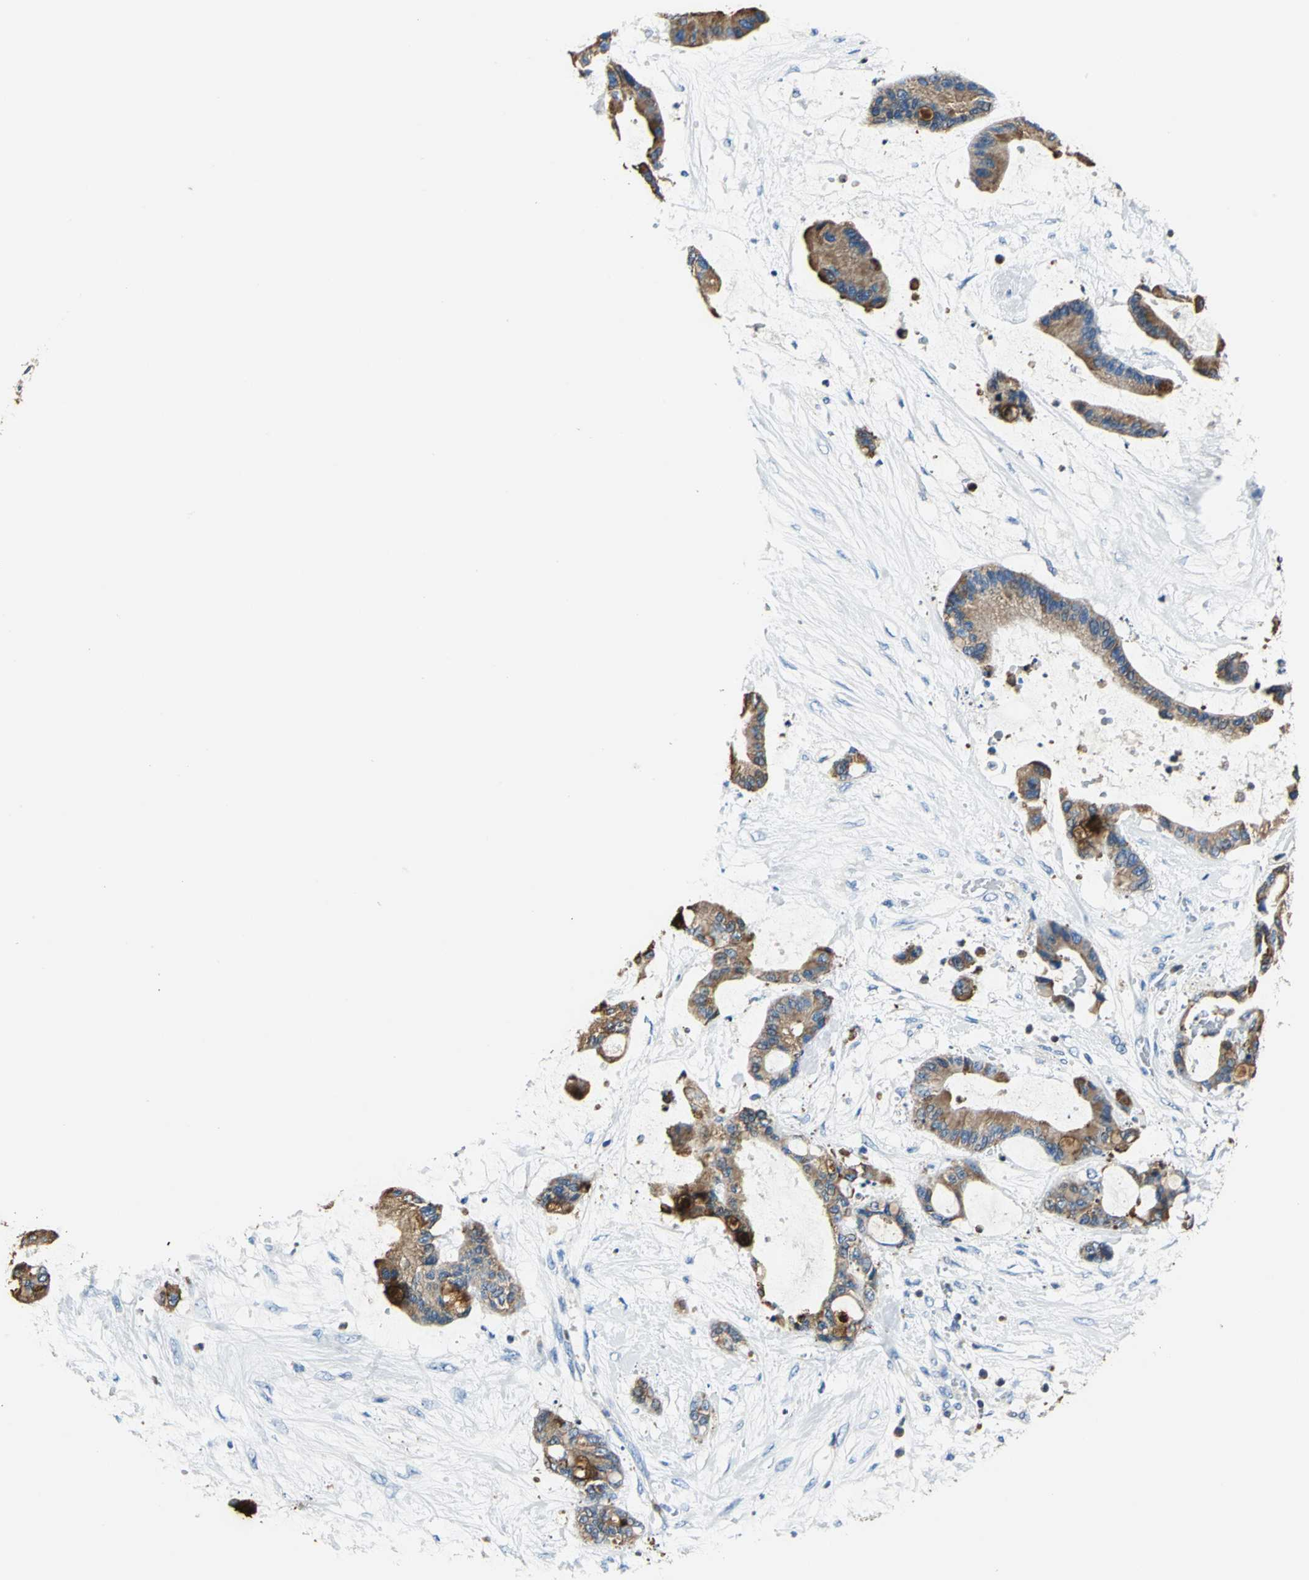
{"staining": {"intensity": "strong", "quantity": ">75%", "location": "cytoplasmic/membranous"}, "tissue": "liver cancer", "cell_type": "Tumor cells", "image_type": "cancer", "snomed": [{"axis": "morphology", "description": "Cholangiocarcinoma"}, {"axis": "topography", "description": "Liver"}], "caption": "This is an image of IHC staining of liver cancer, which shows strong expression in the cytoplasmic/membranous of tumor cells.", "gene": "SEPTIN6", "patient": {"sex": "female", "age": 73}}